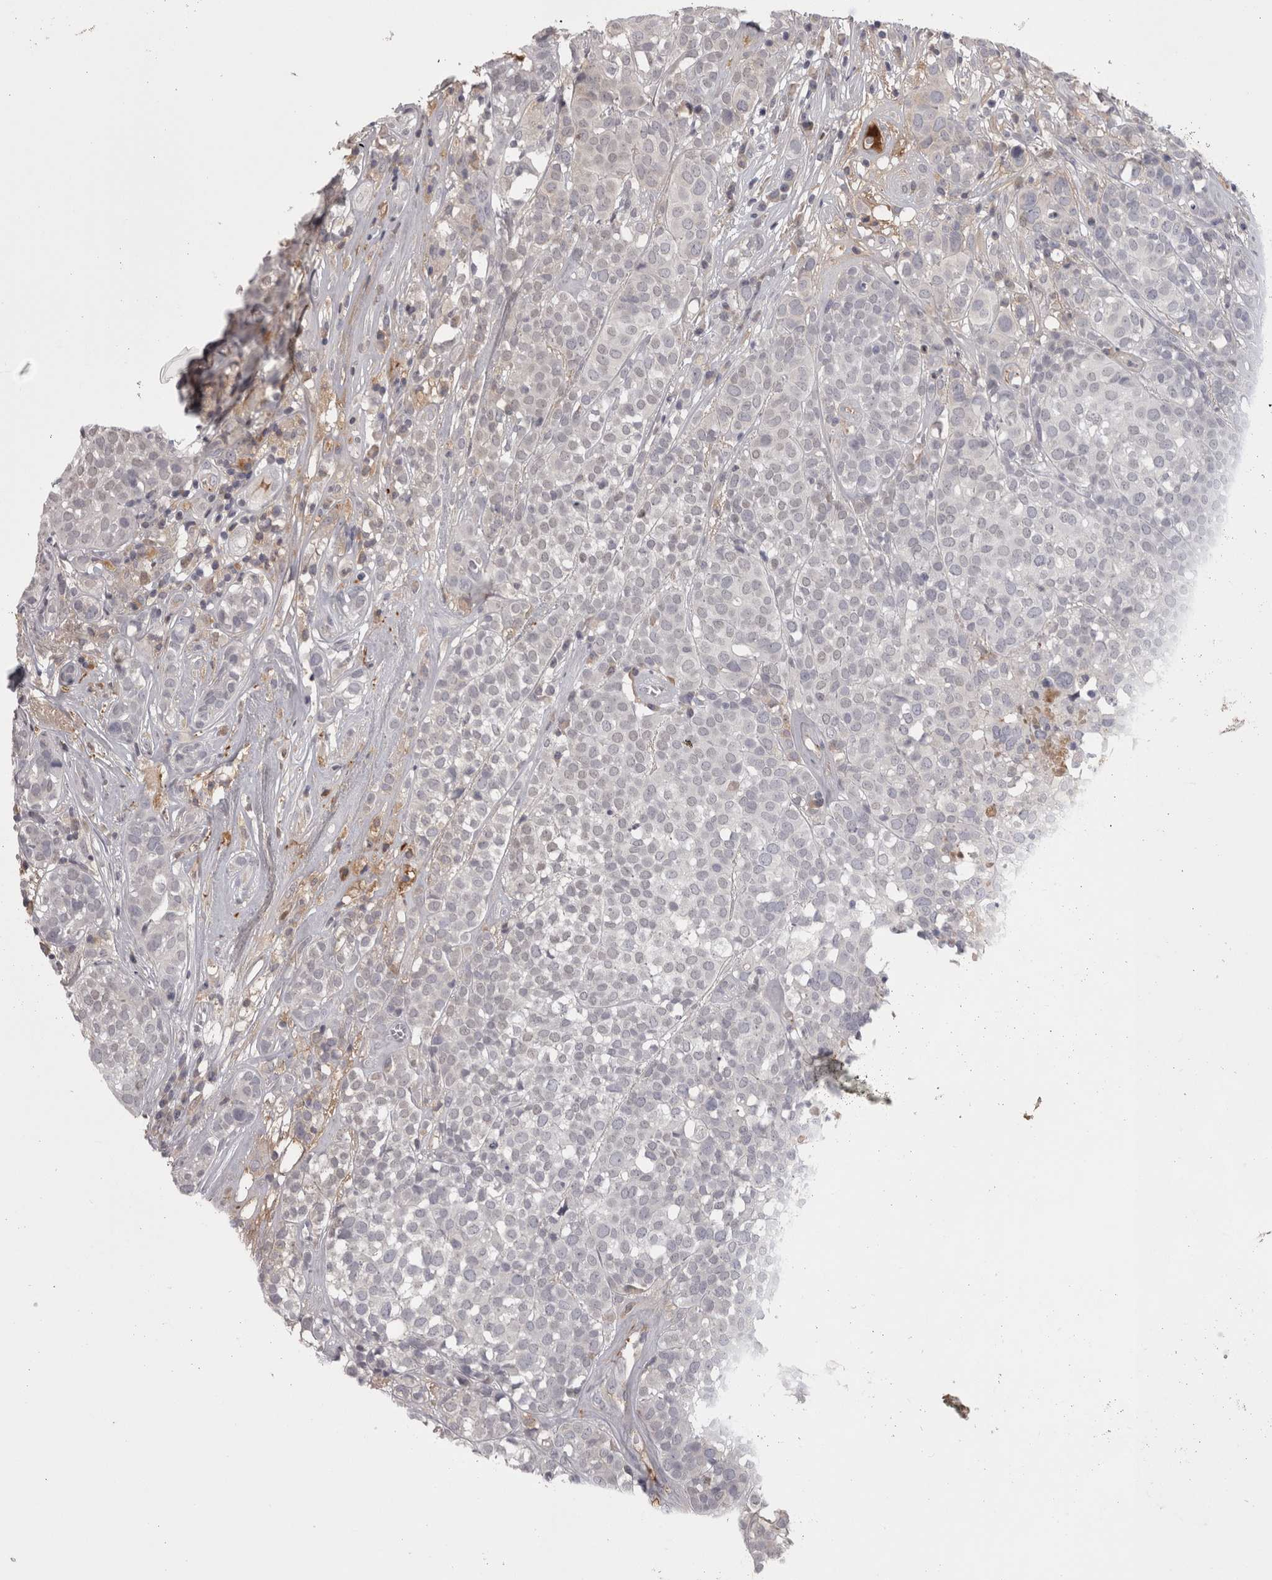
{"staining": {"intensity": "negative", "quantity": "none", "location": "none"}, "tissue": "head and neck cancer", "cell_type": "Tumor cells", "image_type": "cancer", "snomed": [{"axis": "morphology", "description": "Adenocarcinoma, NOS"}, {"axis": "topography", "description": "Salivary gland"}, {"axis": "topography", "description": "Head-Neck"}], "caption": "Tumor cells show no significant protein positivity in adenocarcinoma (head and neck). The staining is performed using DAB brown chromogen with nuclei counter-stained in using hematoxylin.", "gene": "SAA4", "patient": {"sex": "female", "age": 65}}